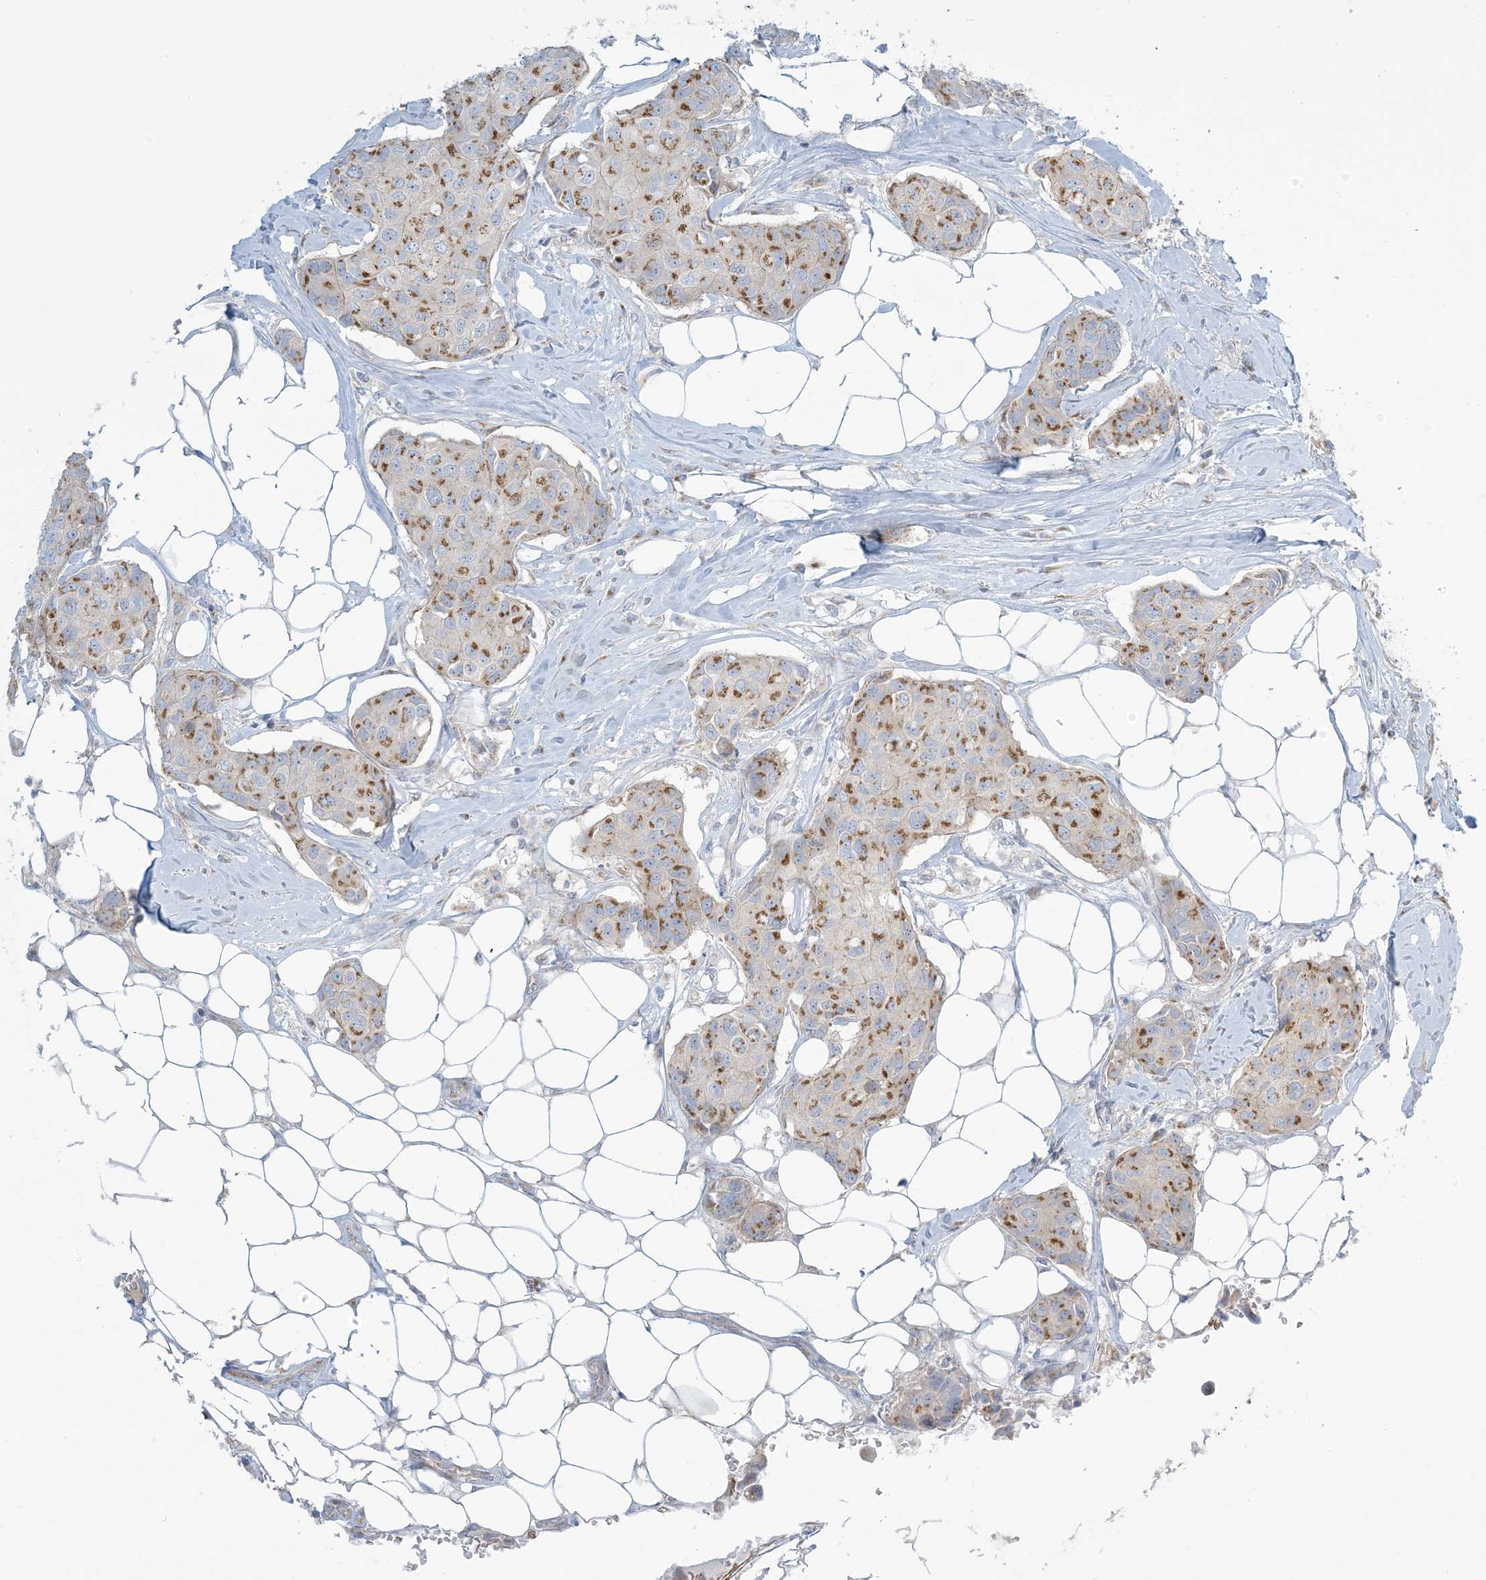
{"staining": {"intensity": "moderate", "quantity": ">75%", "location": "cytoplasmic/membranous"}, "tissue": "breast cancer", "cell_type": "Tumor cells", "image_type": "cancer", "snomed": [{"axis": "morphology", "description": "Duct carcinoma"}, {"axis": "topography", "description": "Breast"}], "caption": "Tumor cells display medium levels of moderate cytoplasmic/membranous staining in approximately >75% of cells in human breast intraductal carcinoma.", "gene": "AFTPH", "patient": {"sex": "female", "age": 80}}